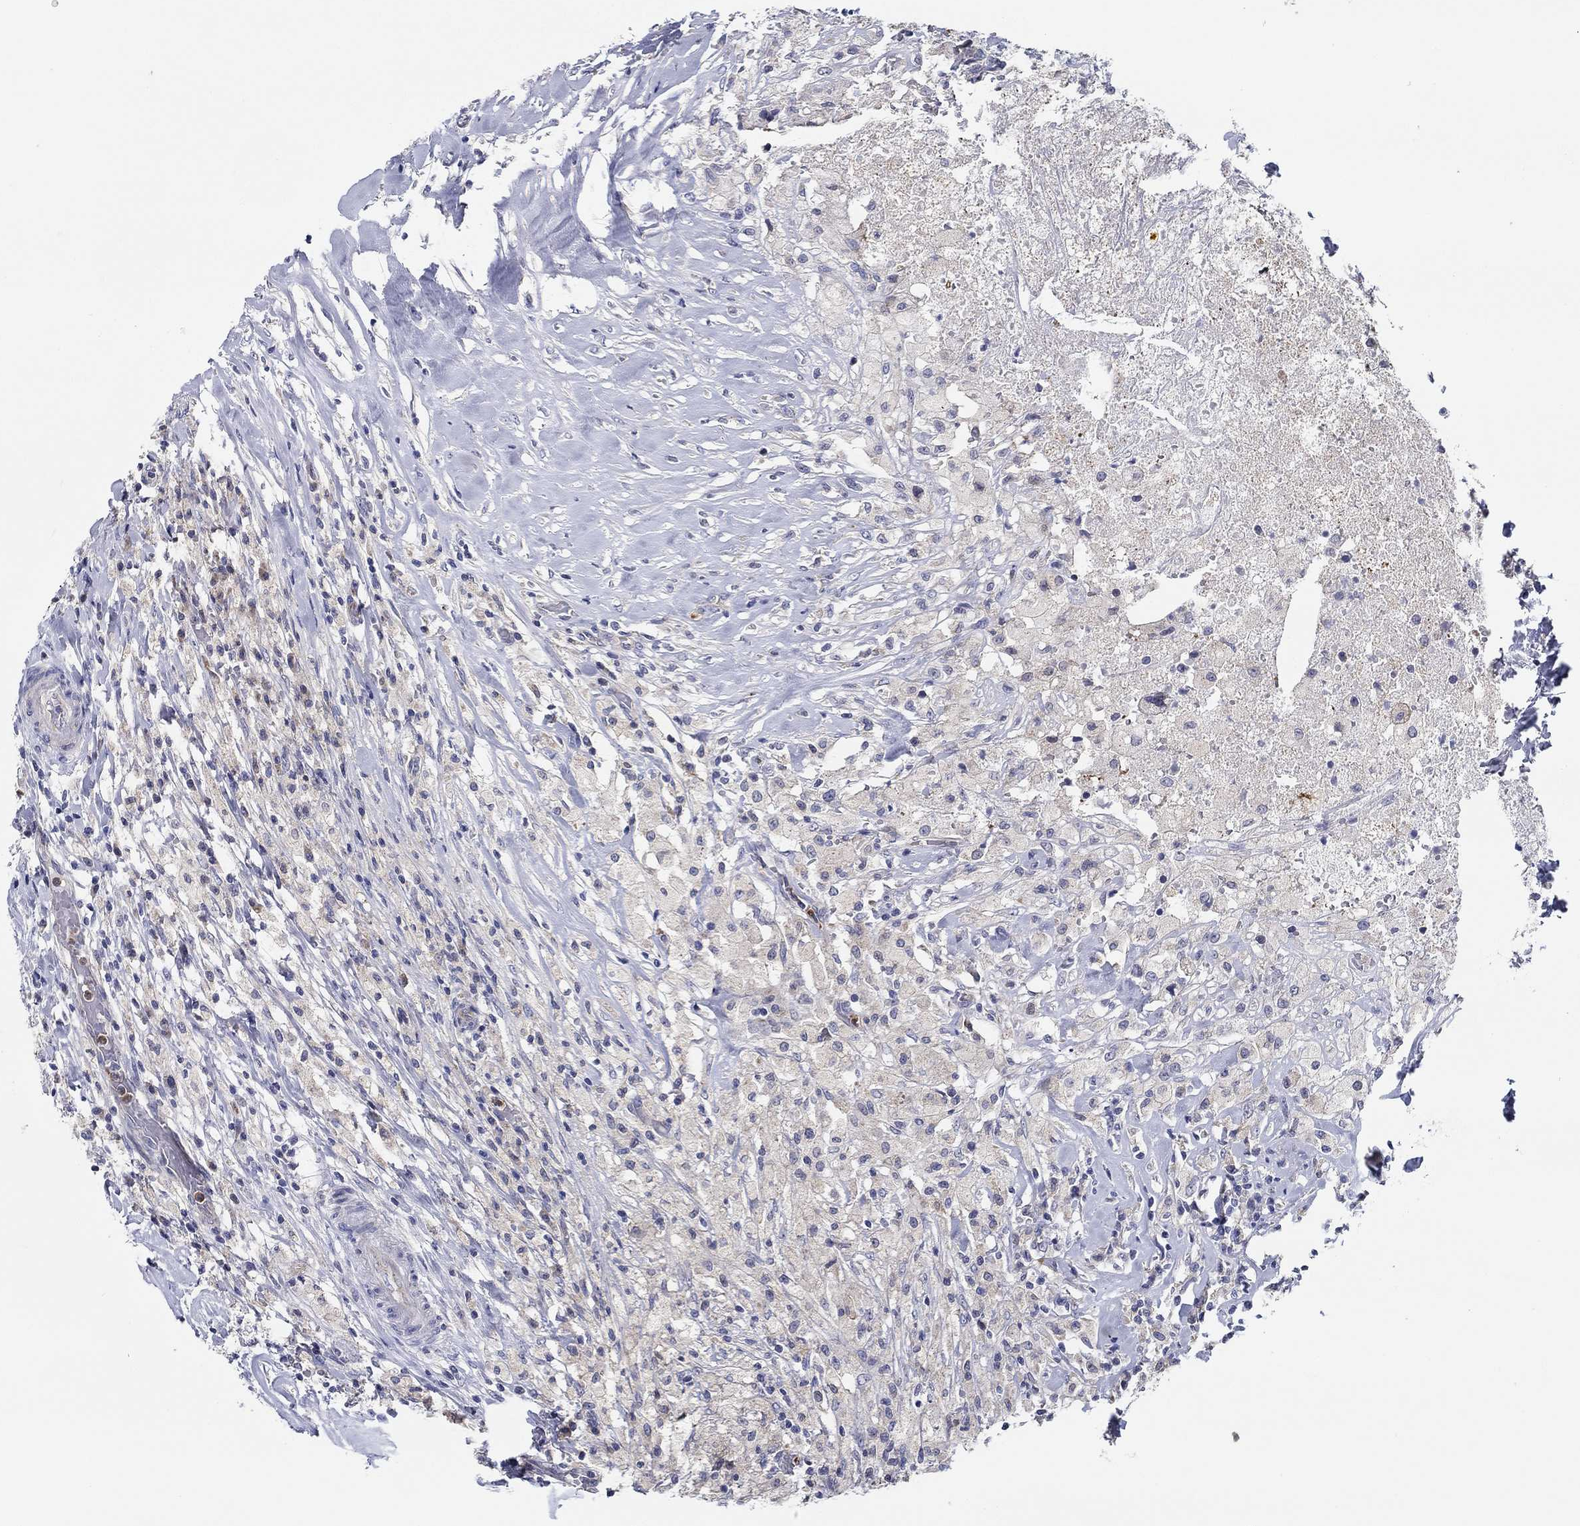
{"staining": {"intensity": "negative", "quantity": "none", "location": "none"}, "tissue": "testis cancer", "cell_type": "Tumor cells", "image_type": "cancer", "snomed": [{"axis": "morphology", "description": "Necrosis, NOS"}, {"axis": "morphology", "description": "Carcinoma, Embryonal, NOS"}, {"axis": "topography", "description": "Testis"}], "caption": "Testis cancer was stained to show a protein in brown. There is no significant expression in tumor cells.", "gene": "CFAP61", "patient": {"sex": "male", "age": 19}}